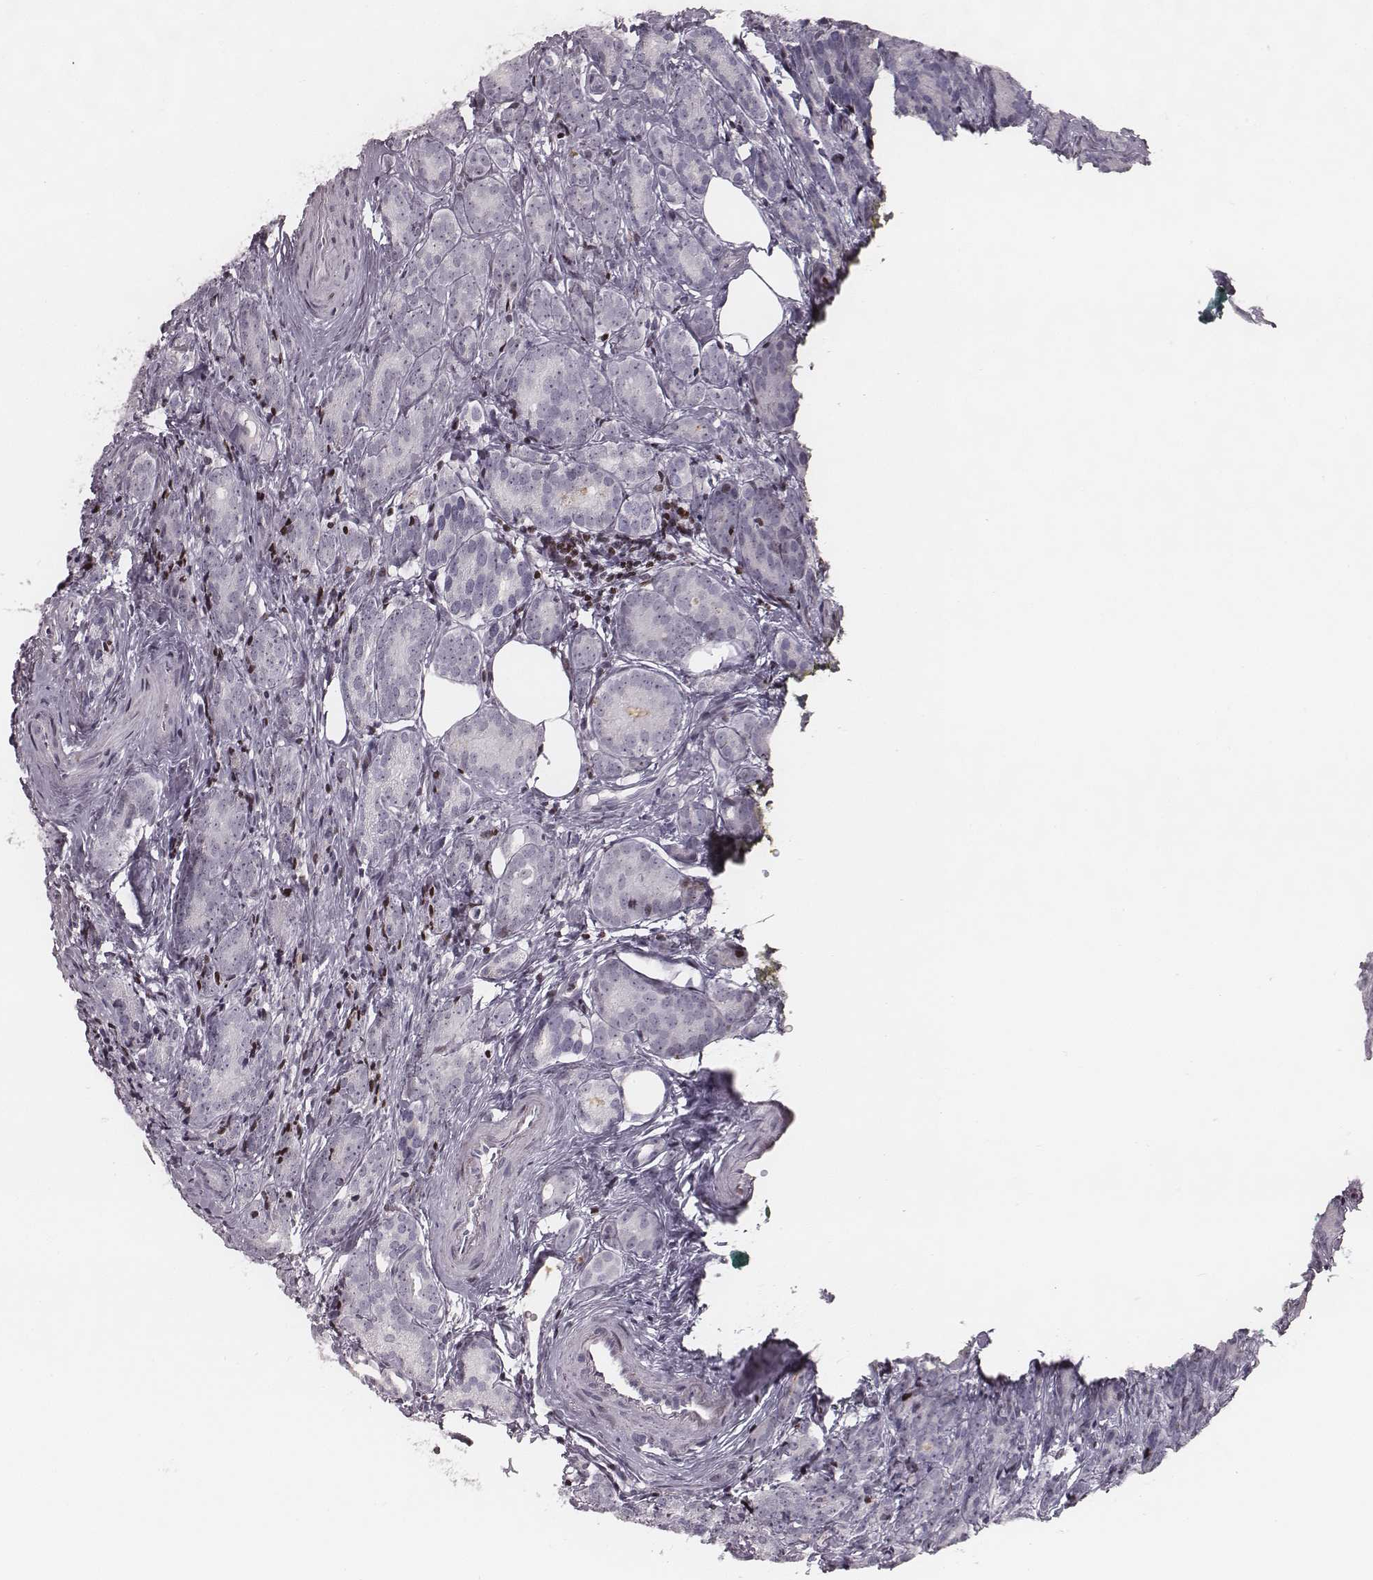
{"staining": {"intensity": "negative", "quantity": "none", "location": "none"}, "tissue": "prostate cancer", "cell_type": "Tumor cells", "image_type": "cancer", "snomed": [{"axis": "morphology", "description": "Adenocarcinoma, NOS"}, {"axis": "topography", "description": "Prostate"}], "caption": "High magnification brightfield microscopy of prostate adenocarcinoma stained with DAB (3,3'-diaminobenzidine) (brown) and counterstained with hematoxylin (blue): tumor cells show no significant staining.", "gene": "NDC1", "patient": {"sex": "male", "age": 71}}